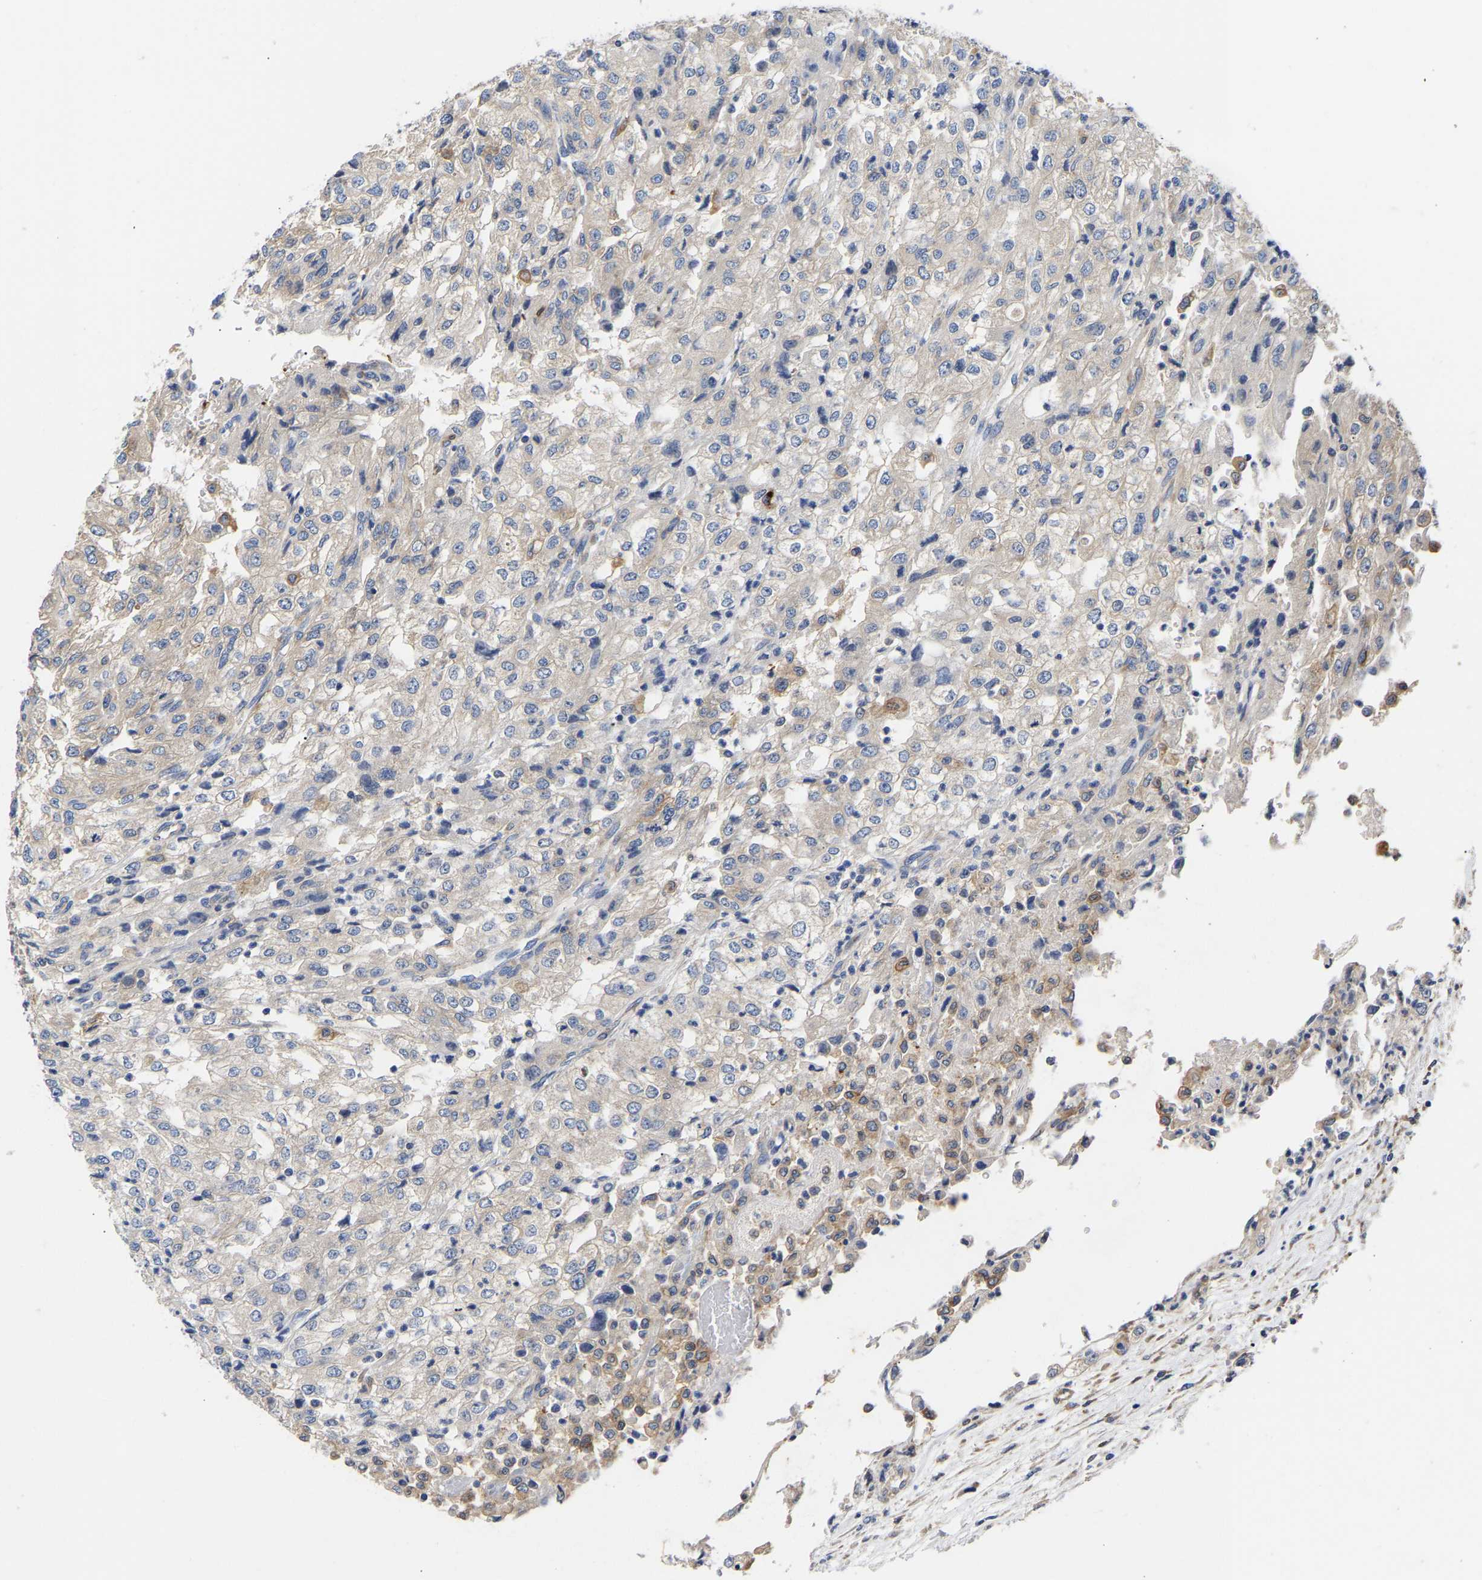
{"staining": {"intensity": "negative", "quantity": "none", "location": "none"}, "tissue": "renal cancer", "cell_type": "Tumor cells", "image_type": "cancer", "snomed": [{"axis": "morphology", "description": "Adenocarcinoma, NOS"}, {"axis": "topography", "description": "Kidney"}], "caption": "The histopathology image reveals no significant staining in tumor cells of renal adenocarcinoma. The staining was performed using DAB to visualize the protein expression in brown, while the nuclei were stained in blue with hematoxylin (Magnification: 20x).", "gene": "CCDC6", "patient": {"sex": "female", "age": 54}}